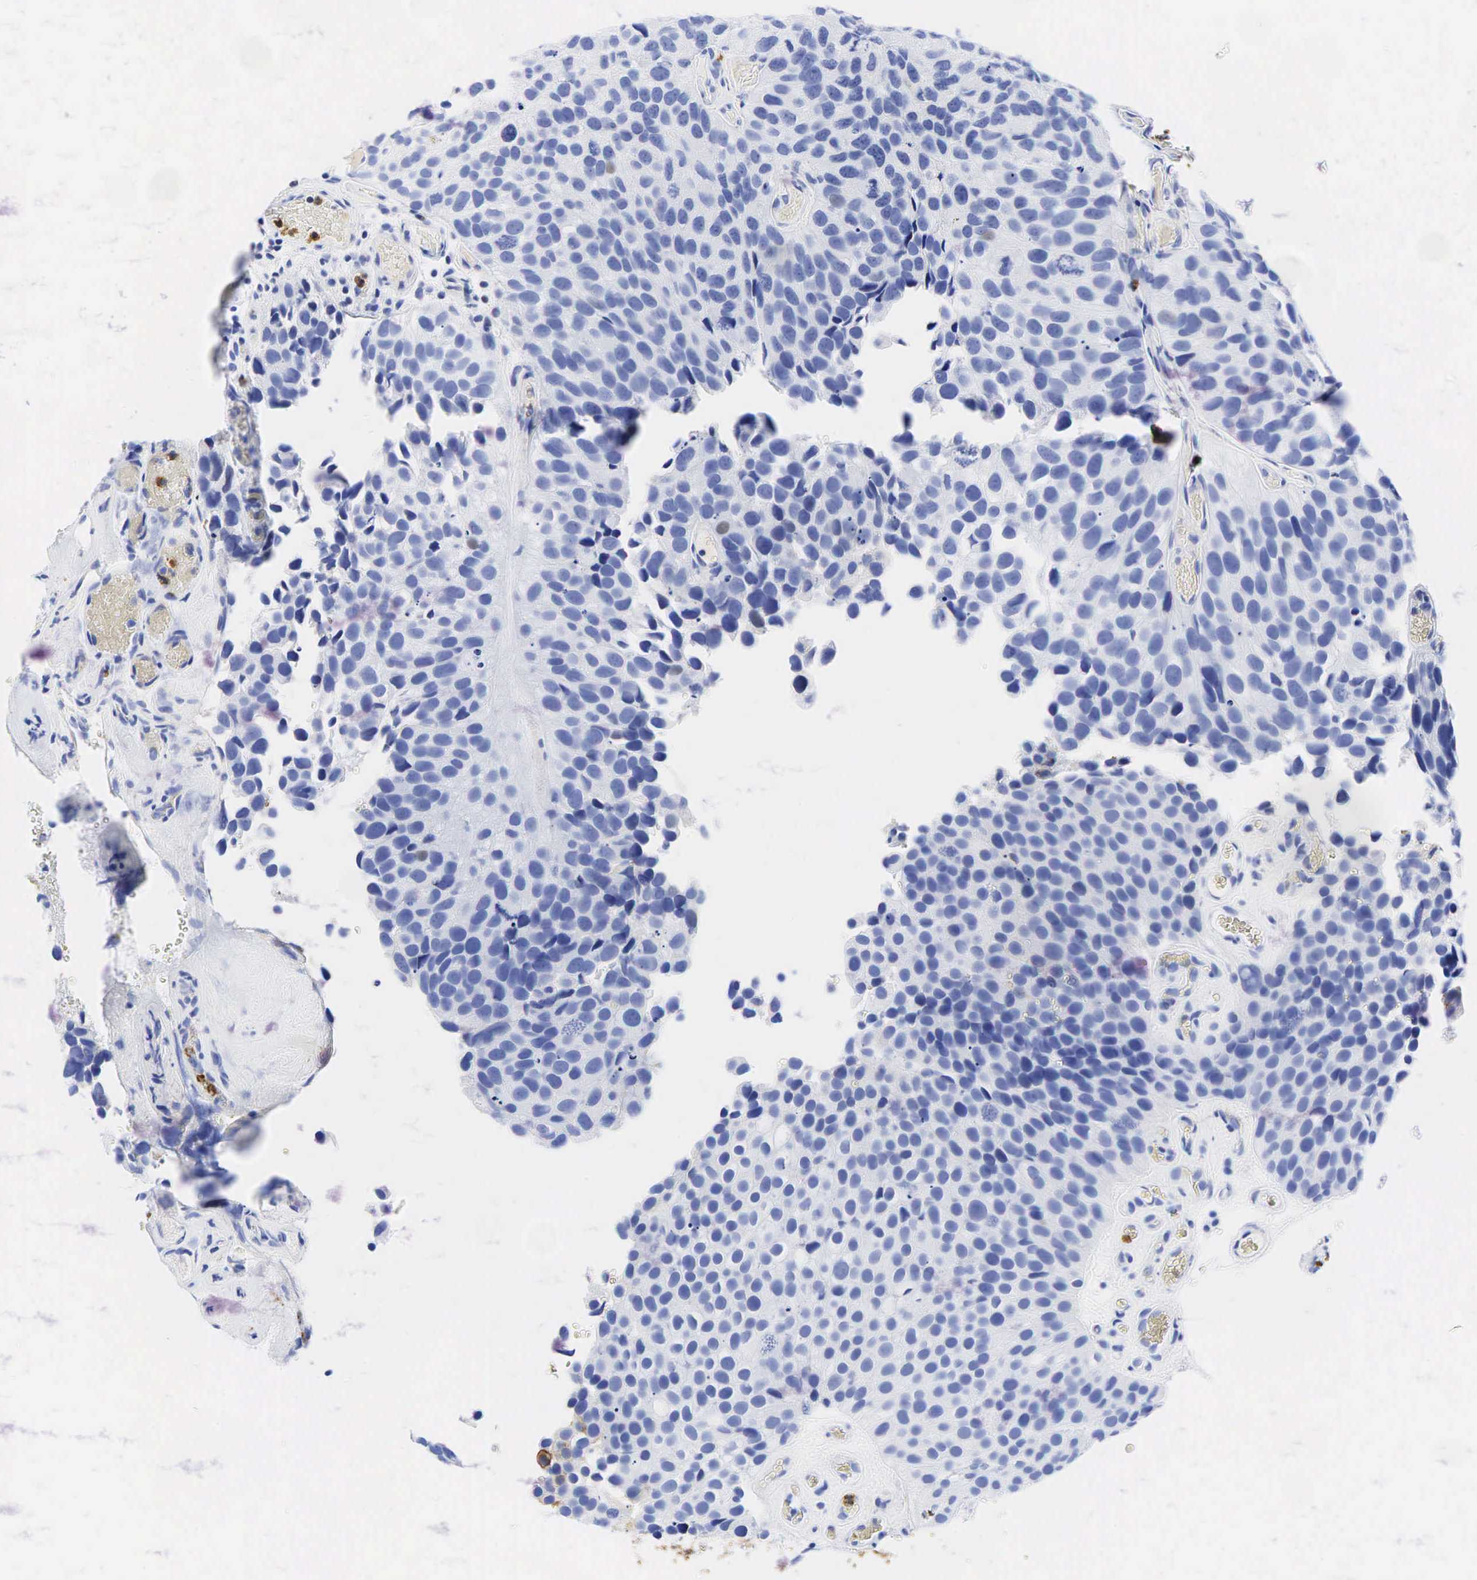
{"staining": {"intensity": "weak", "quantity": "<25%", "location": "cytoplasmic/membranous"}, "tissue": "urothelial cancer", "cell_type": "Tumor cells", "image_type": "cancer", "snomed": [{"axis": "morphology", "description": "Urothelial carcinoma, High grade"}, {"axis": "topography", "description": "Urinary bladder"}], "caption": "High magnification brightfield microscopy of urothelial cancer stained with DAB (3,3'-diaminobenzidine) (brown) and counterstained with hematoxylin (blue): tumor cells show no significant staining.", "gene": "FUT4", "patient": {"sex": "male", "age": 72}}